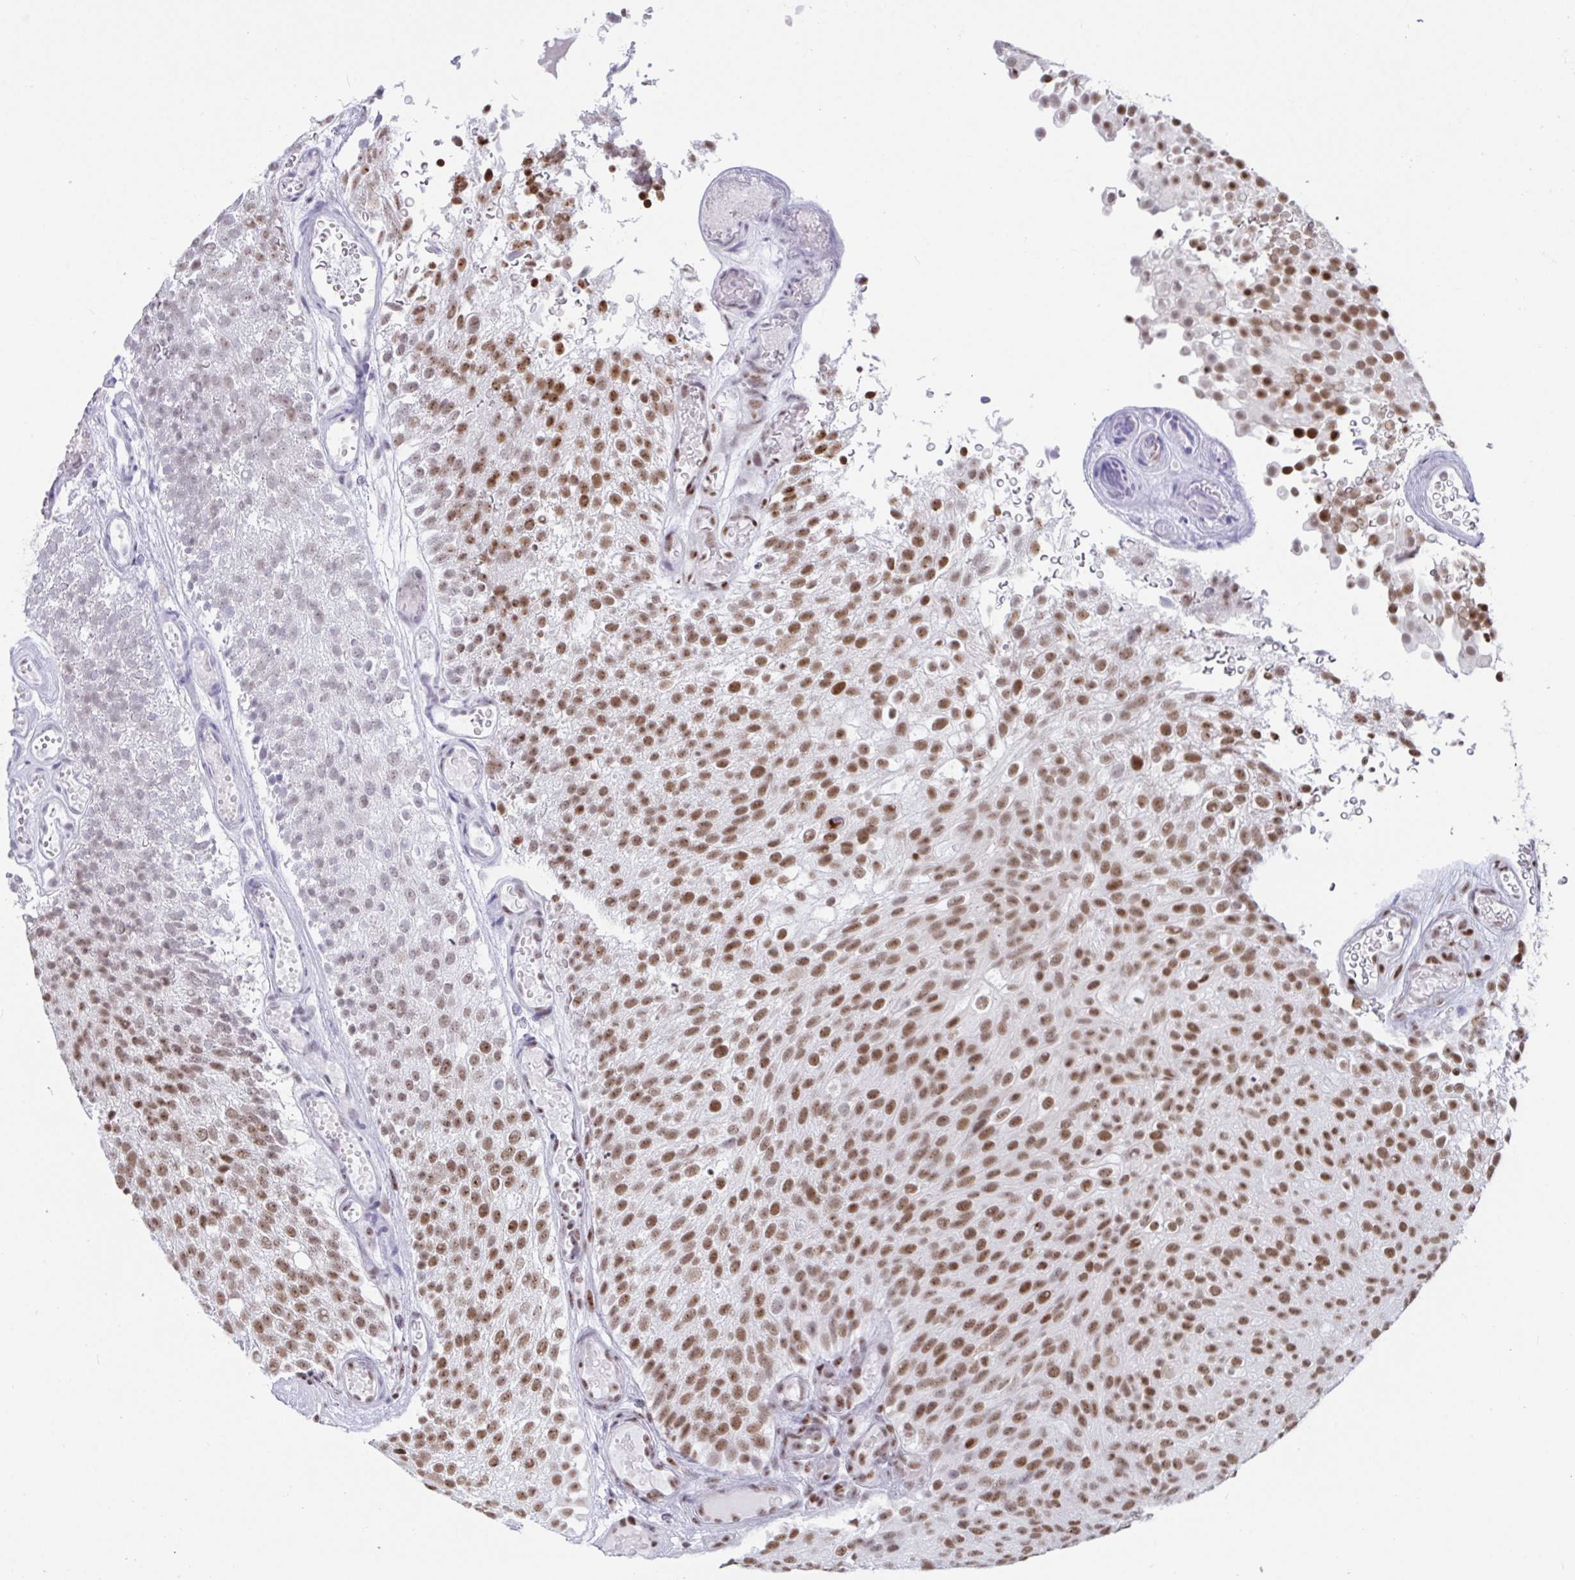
{"staining": {"intensity": "moderate", "quantity": ">75%", "location": "nuclear"}, "tissue": "urothelial cancer", "cell_type": "Tumor cells", "image_type": "cancer", "snomed": [{"axis": "morphology", "description": "Urothelial carcinoma, Low grade"}, {"axis": "topography", "description": "Urinary bladder"}], "caption": "Low-grade urothelial carcinoma stained with immunohistochemistry (IHC) shows moderate nuclear staining in approximately >75% of tumor cells. The protein of interest is shown in brown color, while the nuclei are stained blue.", "gene": "SUPT16H", "patient": {"sex": "male", "age": 78}}